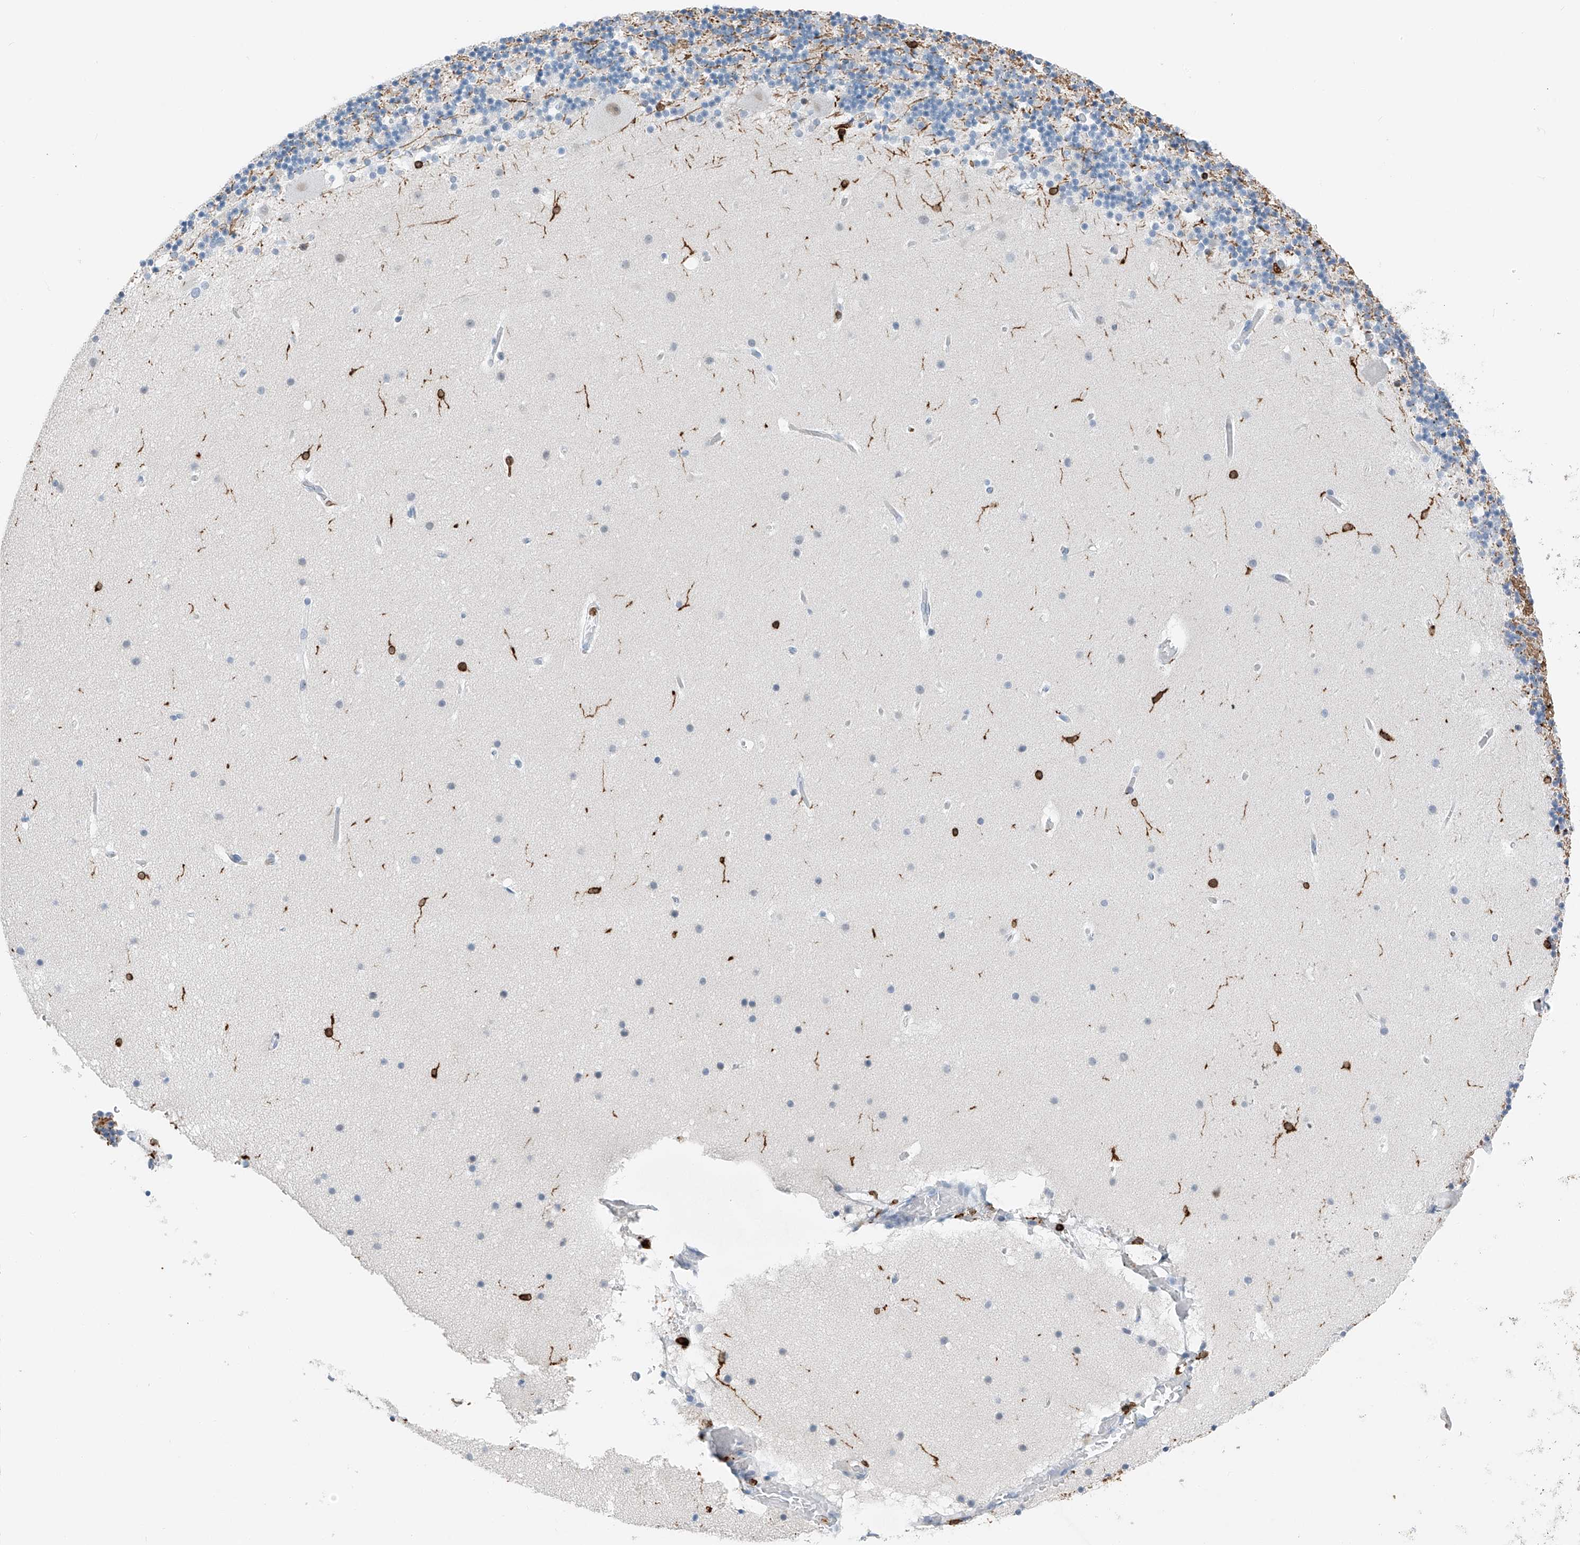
{"staining": {"intensity": "strong", "quantity": "<25%", "location": "cytoplasmic/membranous"}, "tissue": "cerebellum", "cell_type": "Cells in granular layer", "image_type": "normal", "snomed": [{"axis": "morphology", "description": "Normal tissue, NOS"}, {"axis": "topography", "description": "Cerebellum"}], "caption": "High-magnification brightfield microscopy of normal cerebellum stained with DAB (3,3'-diaminobenzidine) (brown) and counterstained with hematoxylin (blue). cells in granular layer exhibit strong cytoplasmic/membranous expression is seen in about<25% of cells. (DAB = brown stain, brightfield microscopy at high magnification).", "gene": "TBXAS1", "patient": {"sex": "male", "age": 57}}